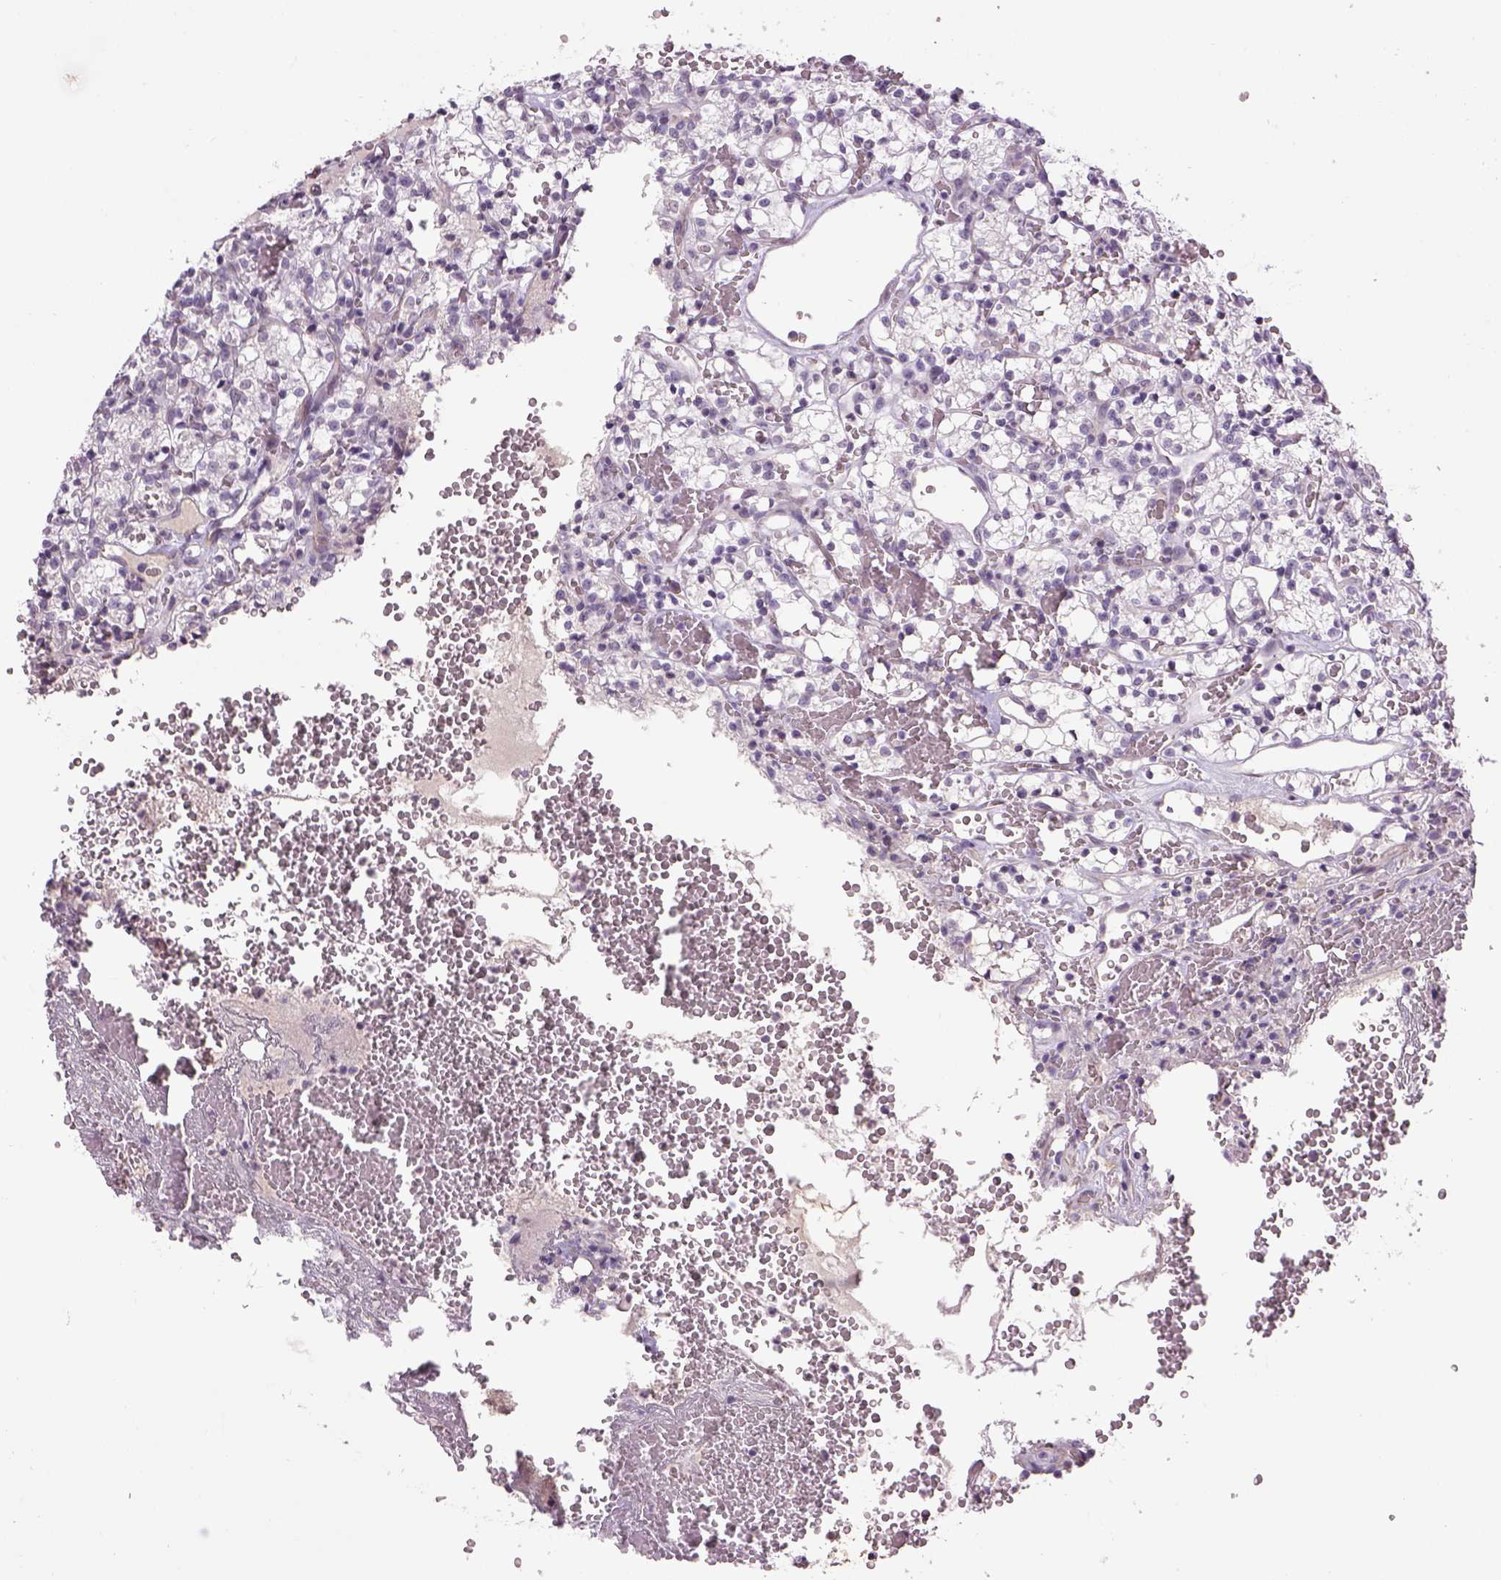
{"staining": {"intensity": "negative", "quantity": "none", "location": "none"}, "tissue": "renal cancer", "cell_type": "Tumor cells", "image_type": "cancer", "snomed": [{"axis": "morphology", "description": "Adenocarcinoma, NOS"}, {"axis": "topography", "description": "Kidney"}], "caption": "Immunohistochemistry (IHC) micrograph of renal cancer (adenocarcinoma) stained for a protein (brown), which exhibits no staining in tumor cells.", "gene": "PRRT1", "patient": {"sex": "female", "age": 69}}